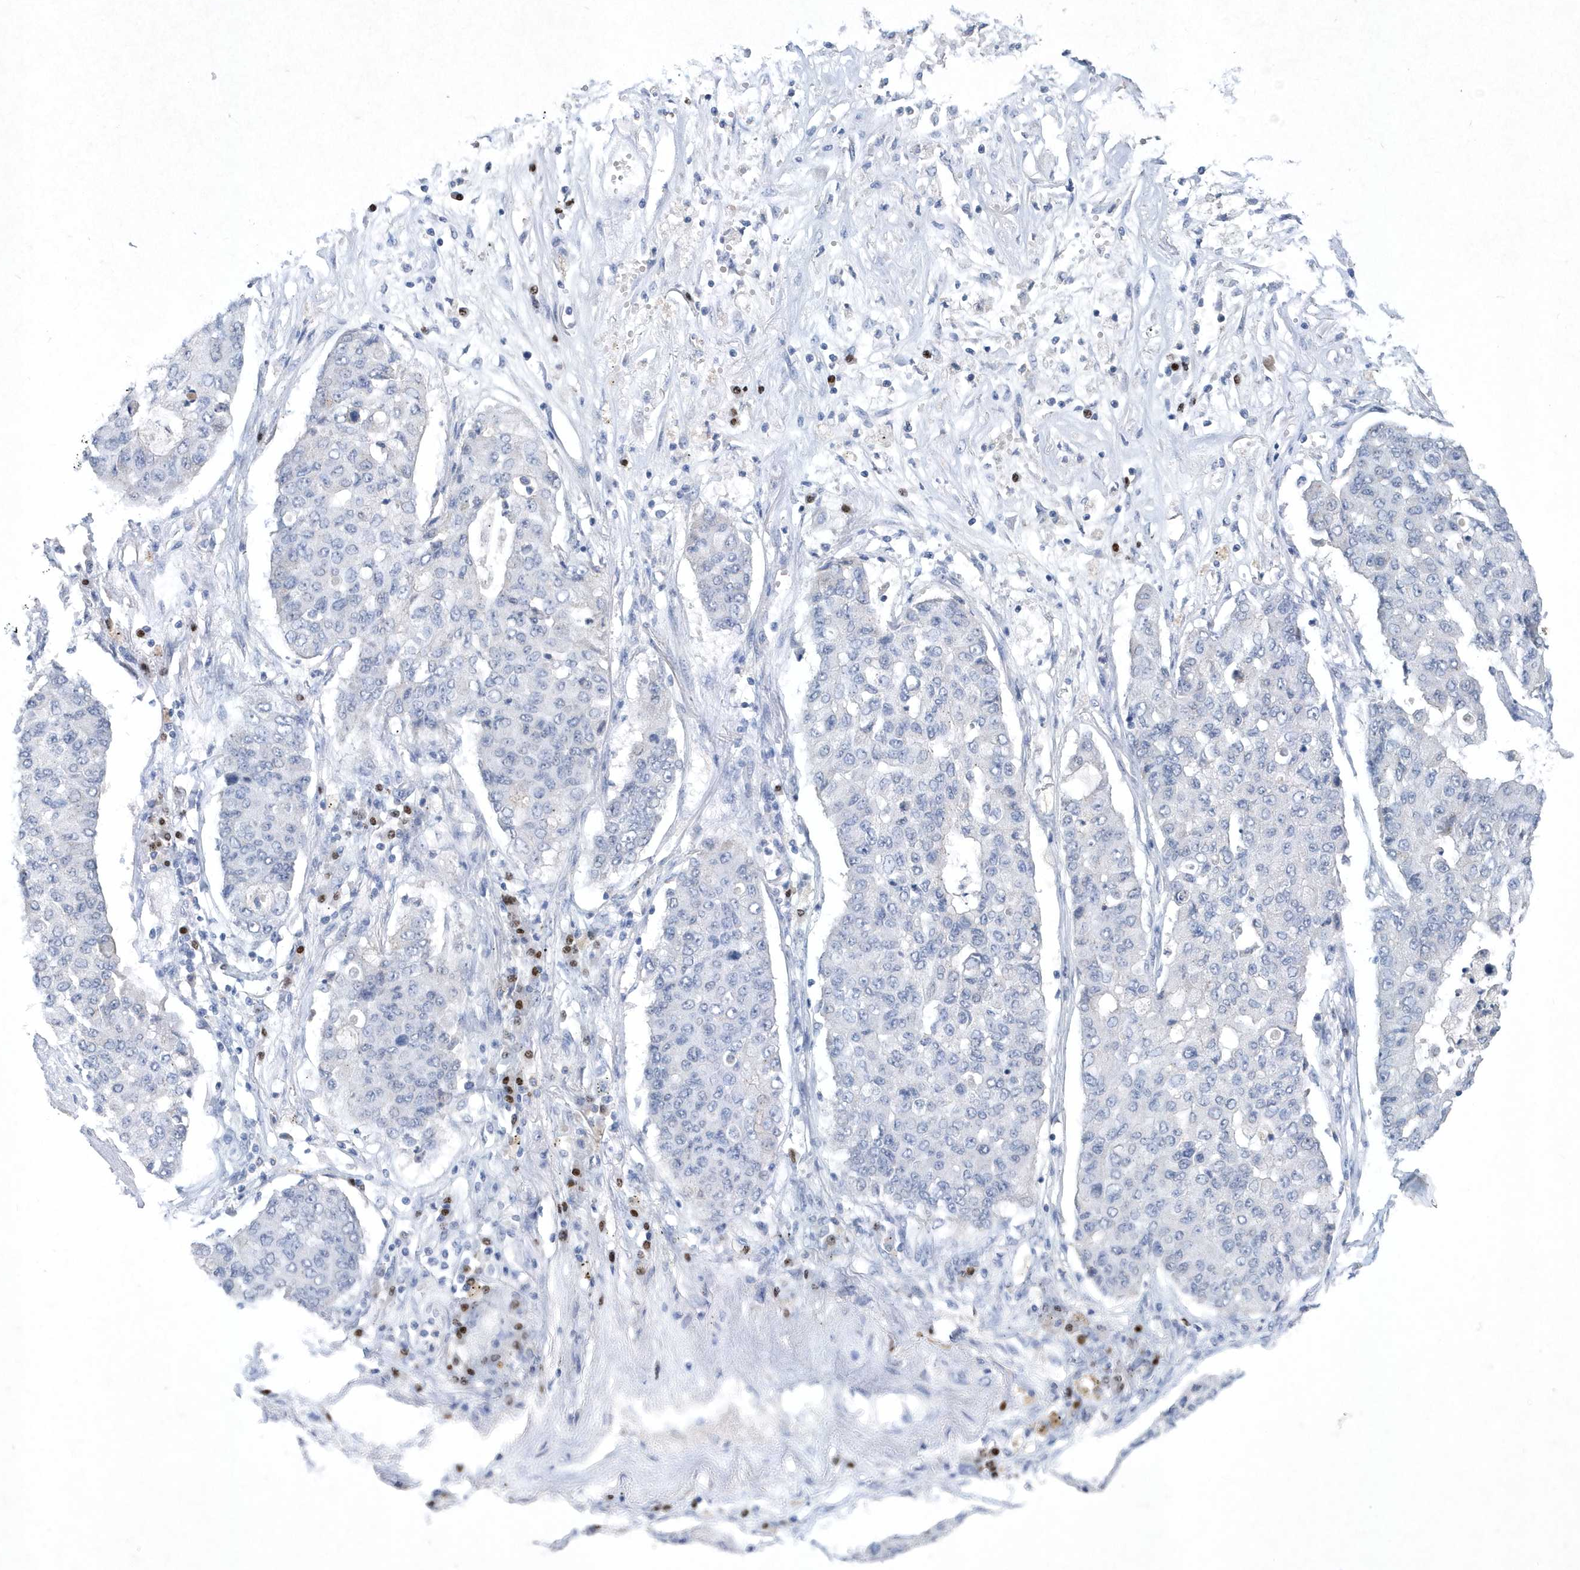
{"staining": {"intensity": "negative", "quantity": "none", "location": "none"}, "tissue": "lung cancer", "cell_type": "Tumor cells", "image_type": "cancer", "snomed": [{"axis": "morphology", "description": "Squamous cell carcinoma, NOS"}, {"axis": "topography", "description": "Lung"}], "caption": "Tumor cells show no significant staining in lung cancer.", "gene": "BHLHA15", "patient": {"sex": "male", "age": 74}}